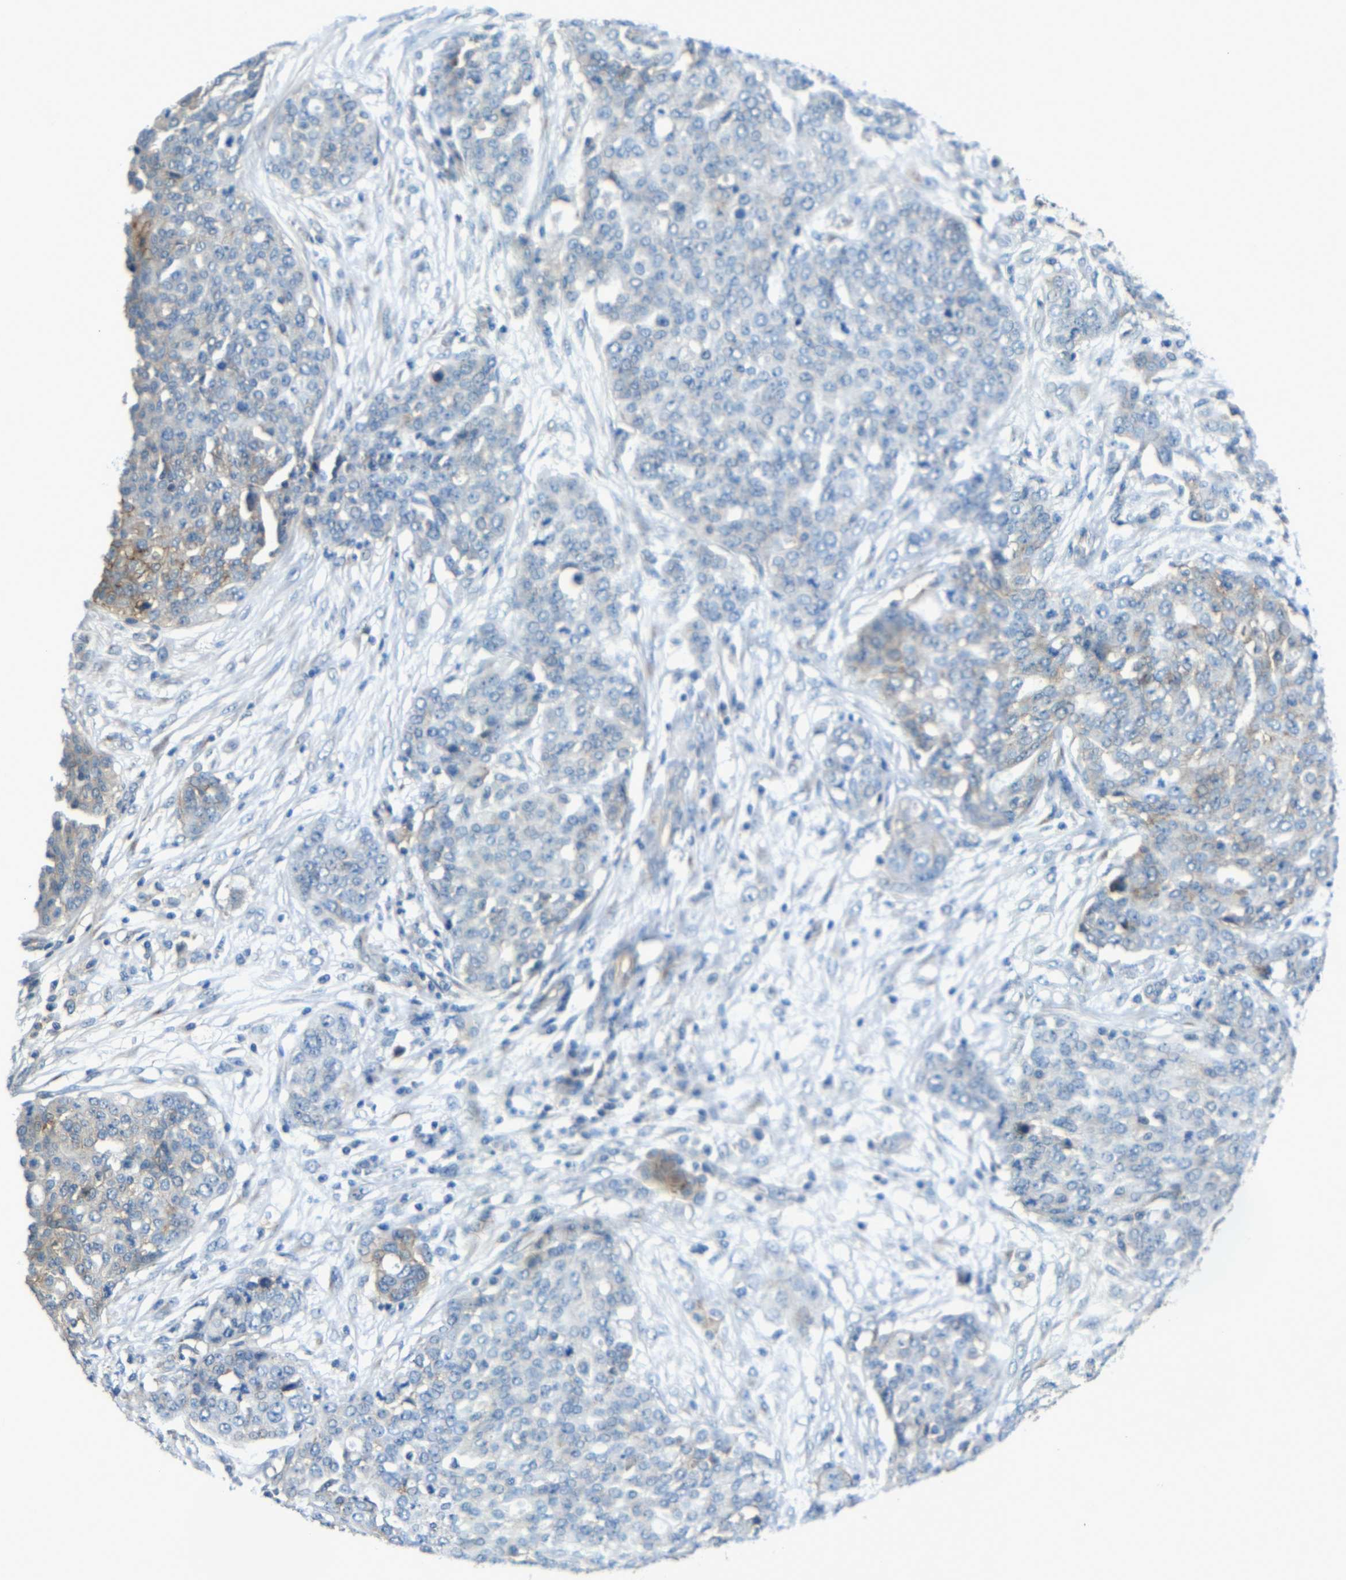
{"staining": {"intensity": "moderate", "quantity": "<25%", "location": "cytoplasmic/membranous"}, "tissue": "ovarian cancer", "cell_type": "Tumor cells", "image_type": "cancer", "snomed": [{"axis": "morphology", "description": "Cystadenocarcinoma, serous, NOS"}, {"axis": "topography", "description": "Soft tissue"}, {"axis": "topography", "description": "Ovary"}], "caption": "IHC (DAB) staining of serous cystadenocarcinoma (ovarian) exhibits moderate cytoplasmic/membranous protein expression in approximately <25% of tumor cells.", "gene": "ZNF90", "patient": {"sex": "female", "age": 57}}